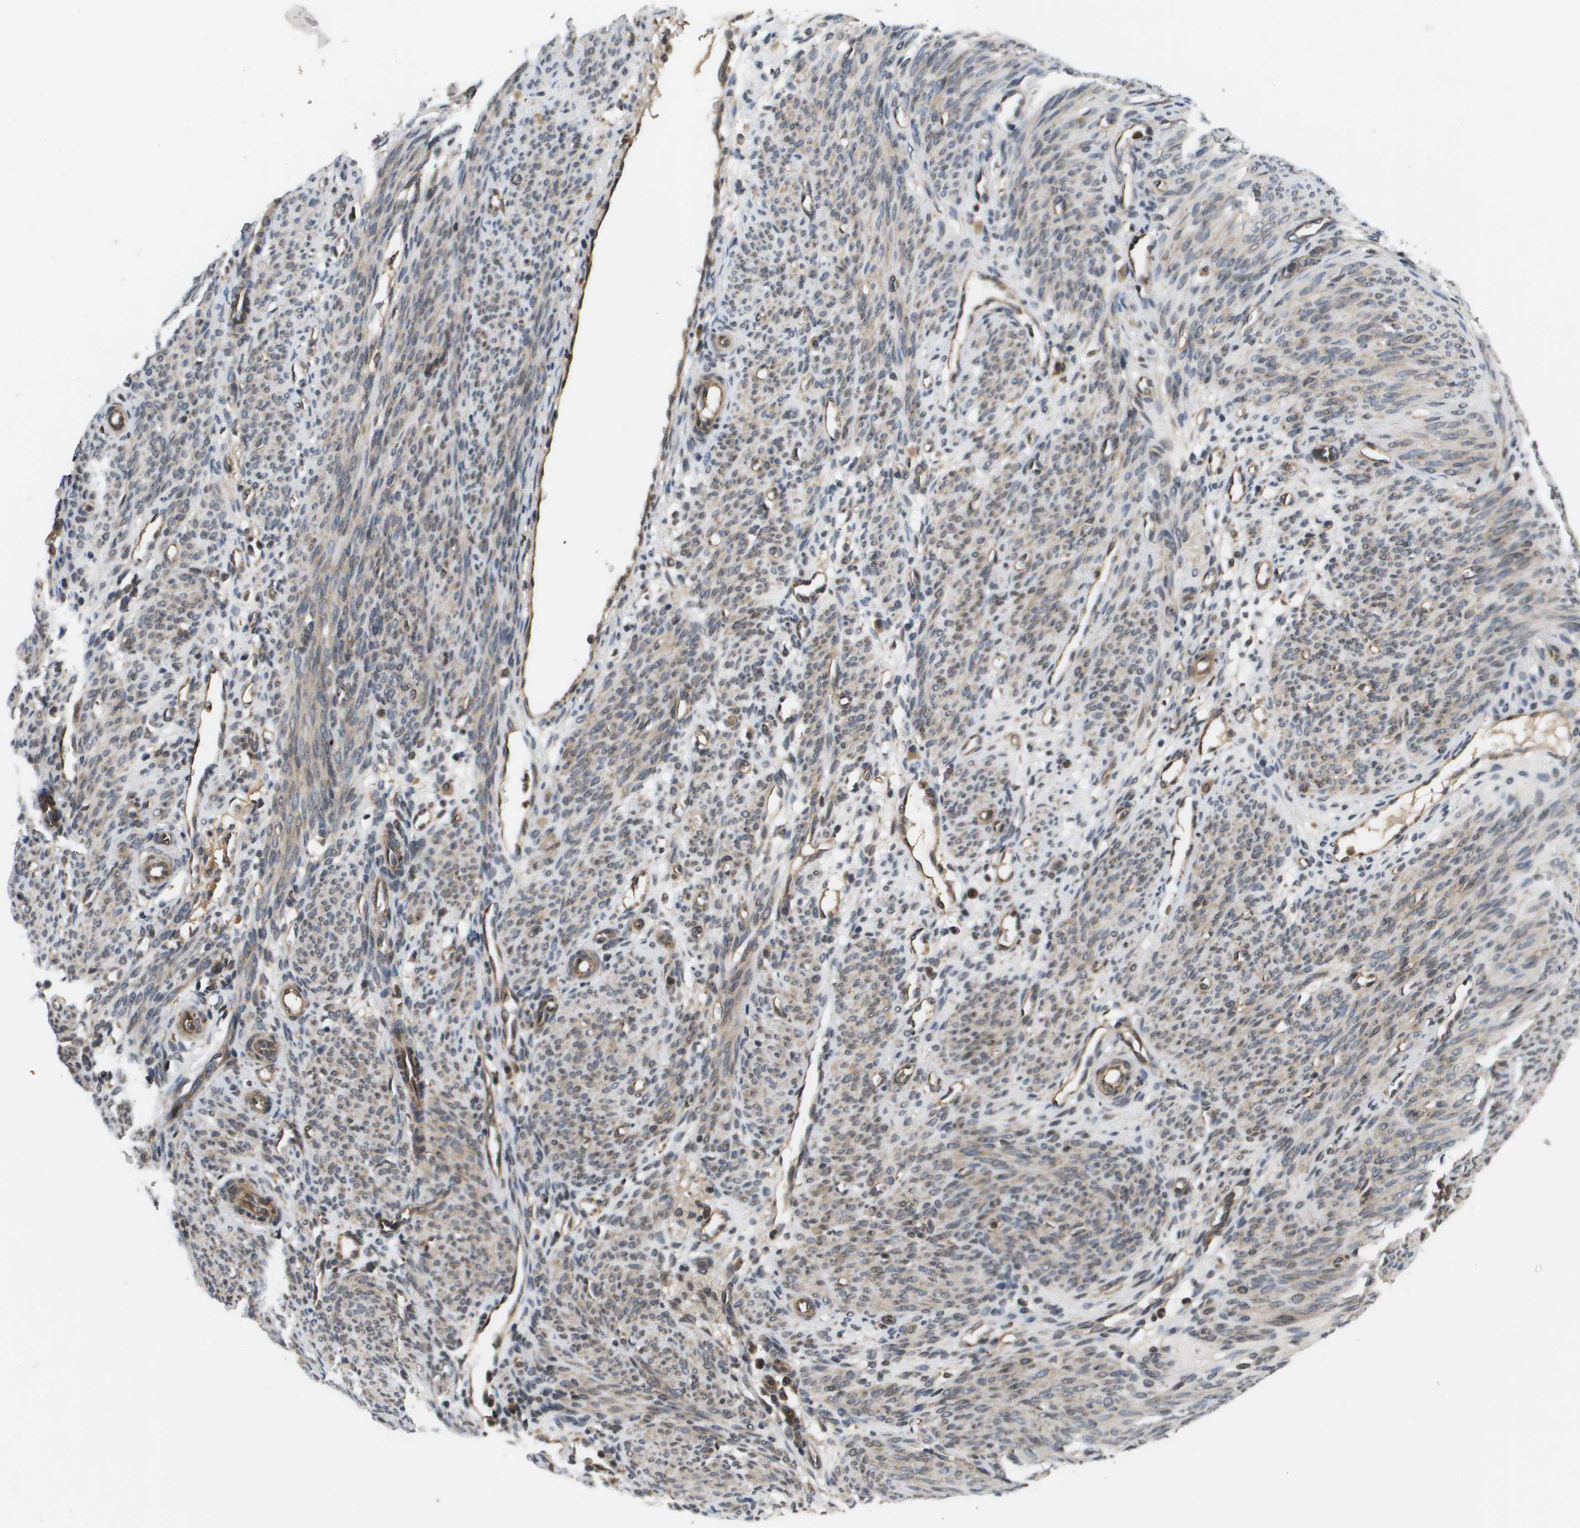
{"staining": {"intensity": "weak", "quantity": ">75%", "location": "cytoplasmic/membranous"}, "tissue": "endometrium", "cell_type": "Cells in endometrial stroma", "image_type": "normal", "snomed": [{"axis": "morphology", "description": "Normal tissue, NOS"}, {"axis": "morphology", "description": "Adenocarcinoma, NOS"}, {"axis": "topography", "description": "Endometrium"}, {"axis": "topography", "description": "Ovary"}], "caption": "Protein staining reveals weak cytoplasmic/membranous staining in approximately >75% of cells in endometrial stroma in unremarkable endometrium. The staining was performed using DAB, with brown indicating positive protein expression. Nuclei are stained blue with hematoxylin.", "gene": "SPTLC1", "patient": {"sex": "female", "age": 68}}